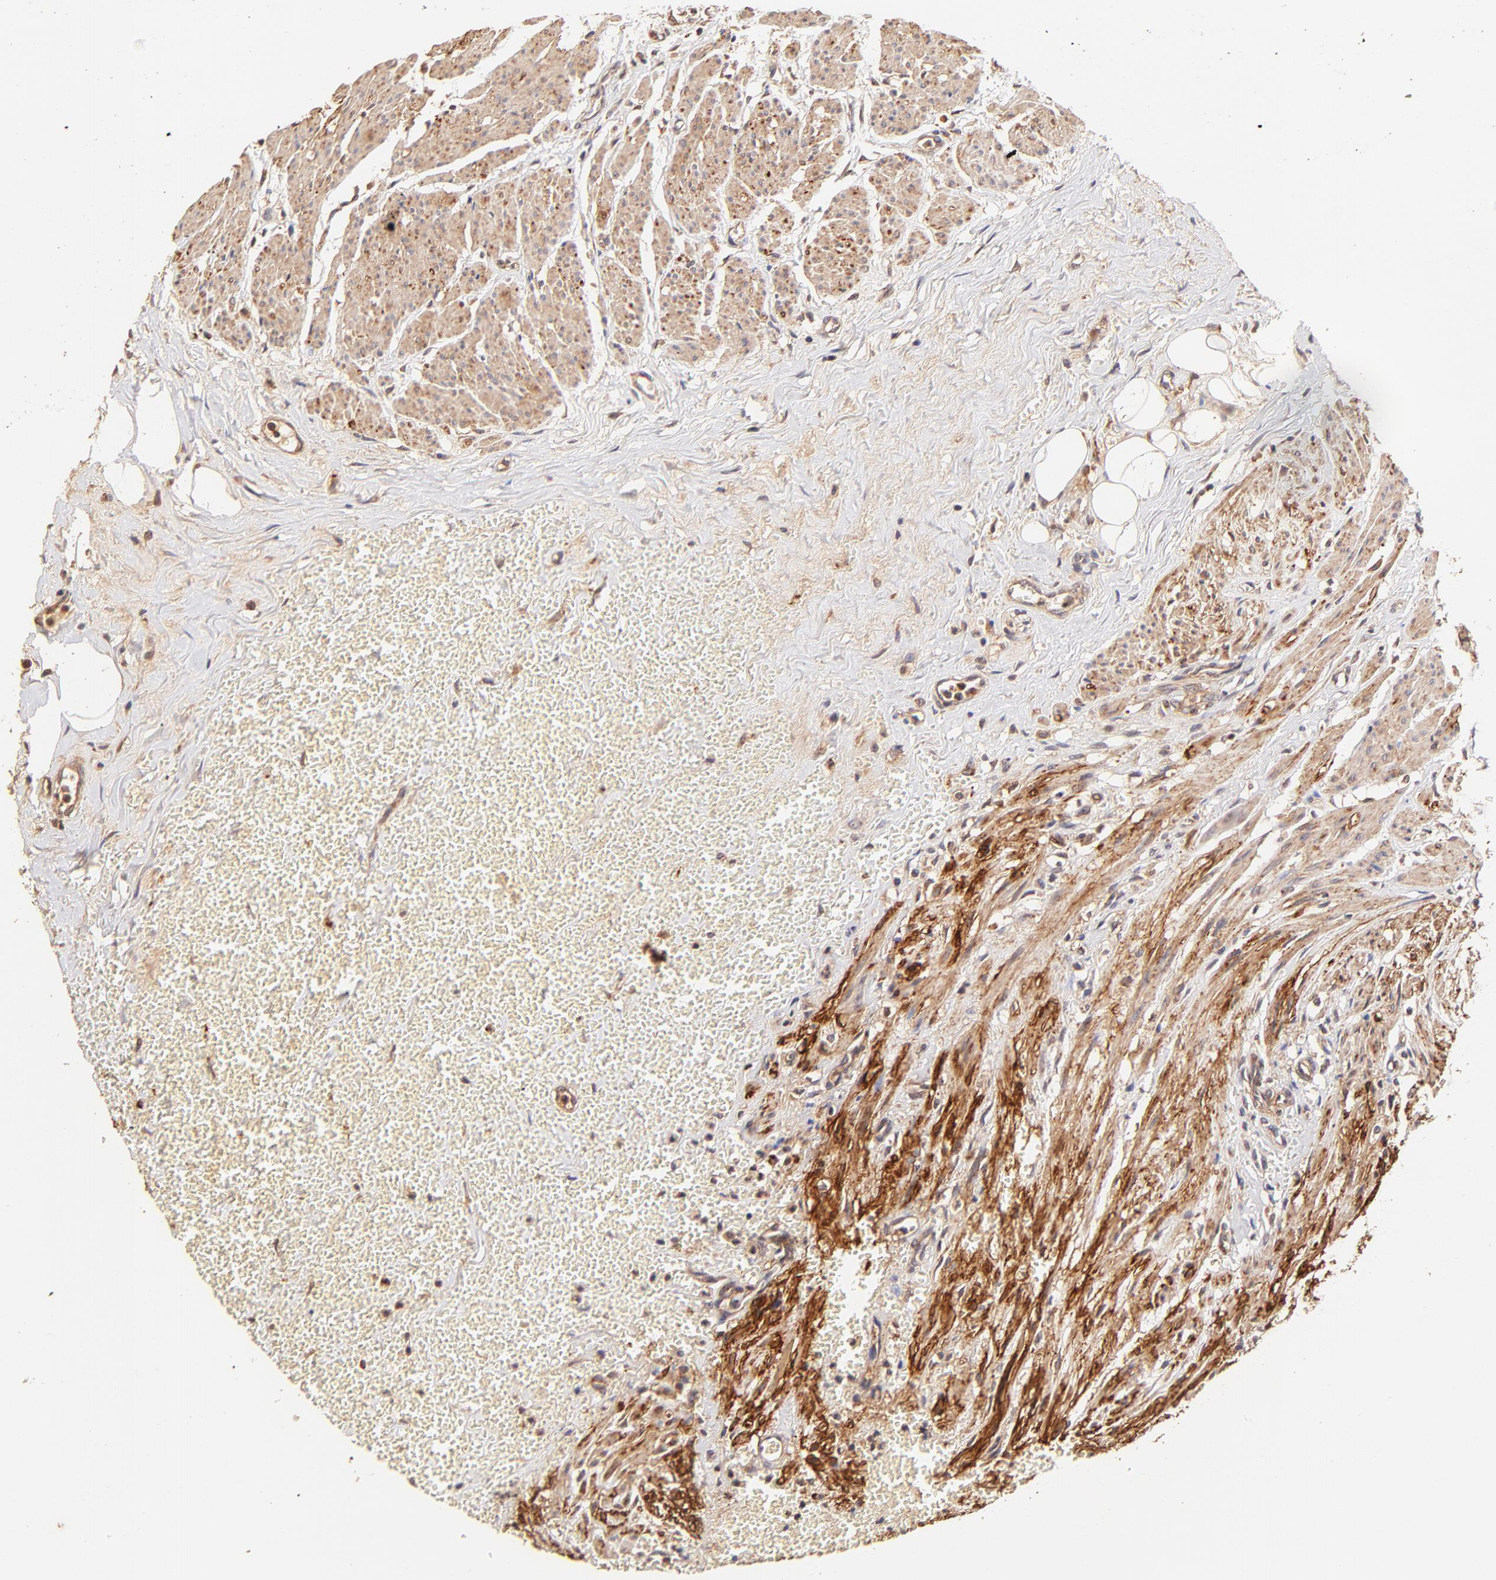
{"staining": {"intensity": "strong", "quantity": ">75%", "location": "cytoplasmic/membranous"}, "tissue": "urothelial cancer", "cell_type": "Tumor cells", "image_type": "cancer", "snomed": [{"axis": "morphology", "description": "Urothelial carcinoma, High grade"}, {"axis": "topography", "description": "Urinary bladder"}], "caption": "High-grade urothelial carcinoma tissue displays strong cytoplasmic/membranous staining in approximately >75% of tumor cells, visualized by immunohistochemistry.", "gene": "ITGB1", "patient": {"sex": "male", "age": 73}}